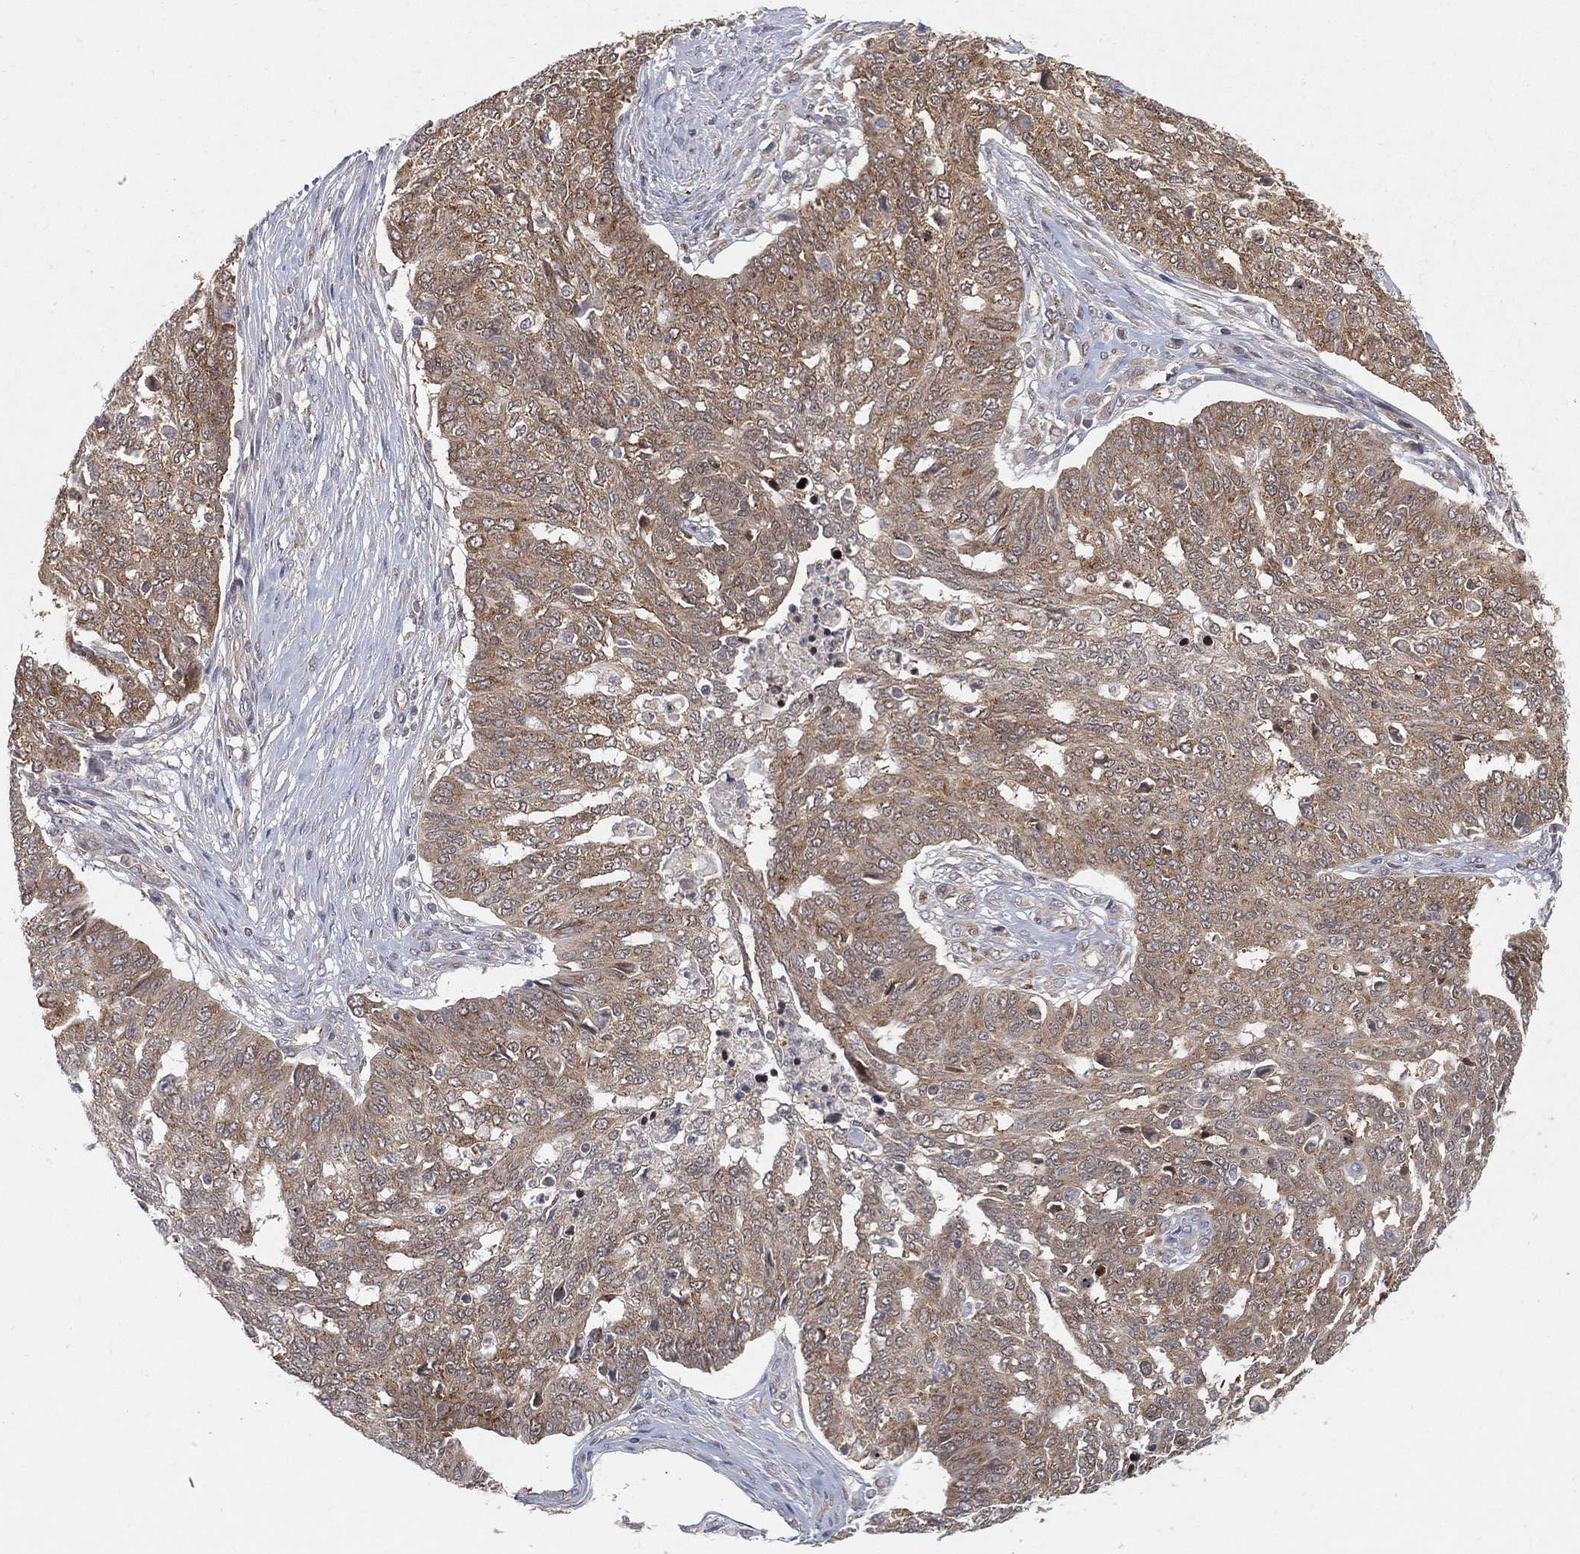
{"staining": {"intensity": "weak", "quantity": ">75%", "location": "cytoplasmic/membranous"}, "tissue": "ovarian cancer", "cell_type": "Tumor cells", "image_type": "cancer", "snomed": [{"axis": "morphology", "description": "Cystadenocarcinoma, serous, NOS"}, {"axis": "topography", "description": "Ovary"}], "caption": "High-magnification brightfield microscopy of ovarian cancer stained with DAB (brown) and counterstained with hematoxylin (blue). tumor cells exhibit weak cytoplasmic/membranous expression is identified in about>75% of cells.", "gene": "TMTC4", "patient": {"sex": "female", "age": 67}}